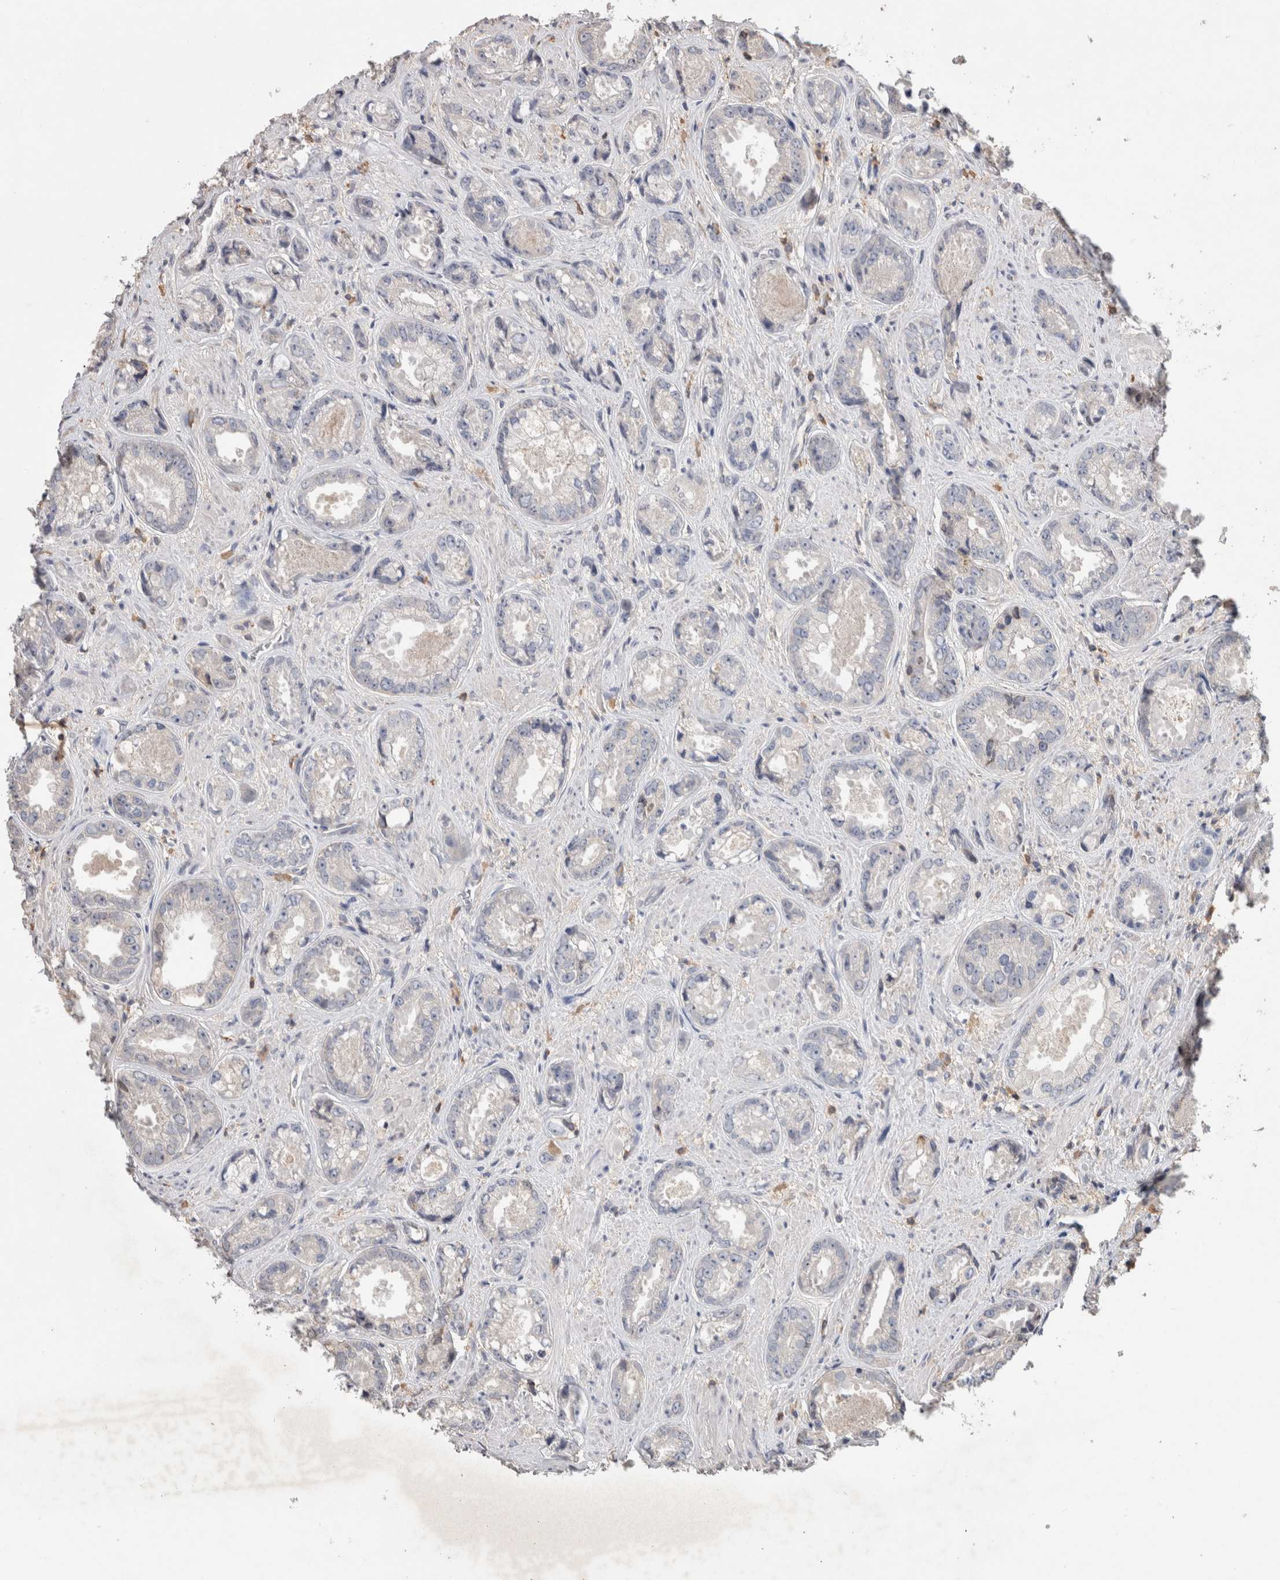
{"staining": {"intensity": "negative", "quantity": "none", "location": "none"}, "tissue": "prostate cancer", "cell_type": "Tumor cells", "image_type": "cancer", "snomed": [{"axis": "morphology", "description": "Adenocarcinoma, High grade"}, {"axis": "topography", "description": "Prostate"}], "caption": "Tumor cells show no significant positivity in adenocarcinoma (high-grade) (prostate).", "gene": "TRIM5", "patient": {"sex": "male", "age": 61}}